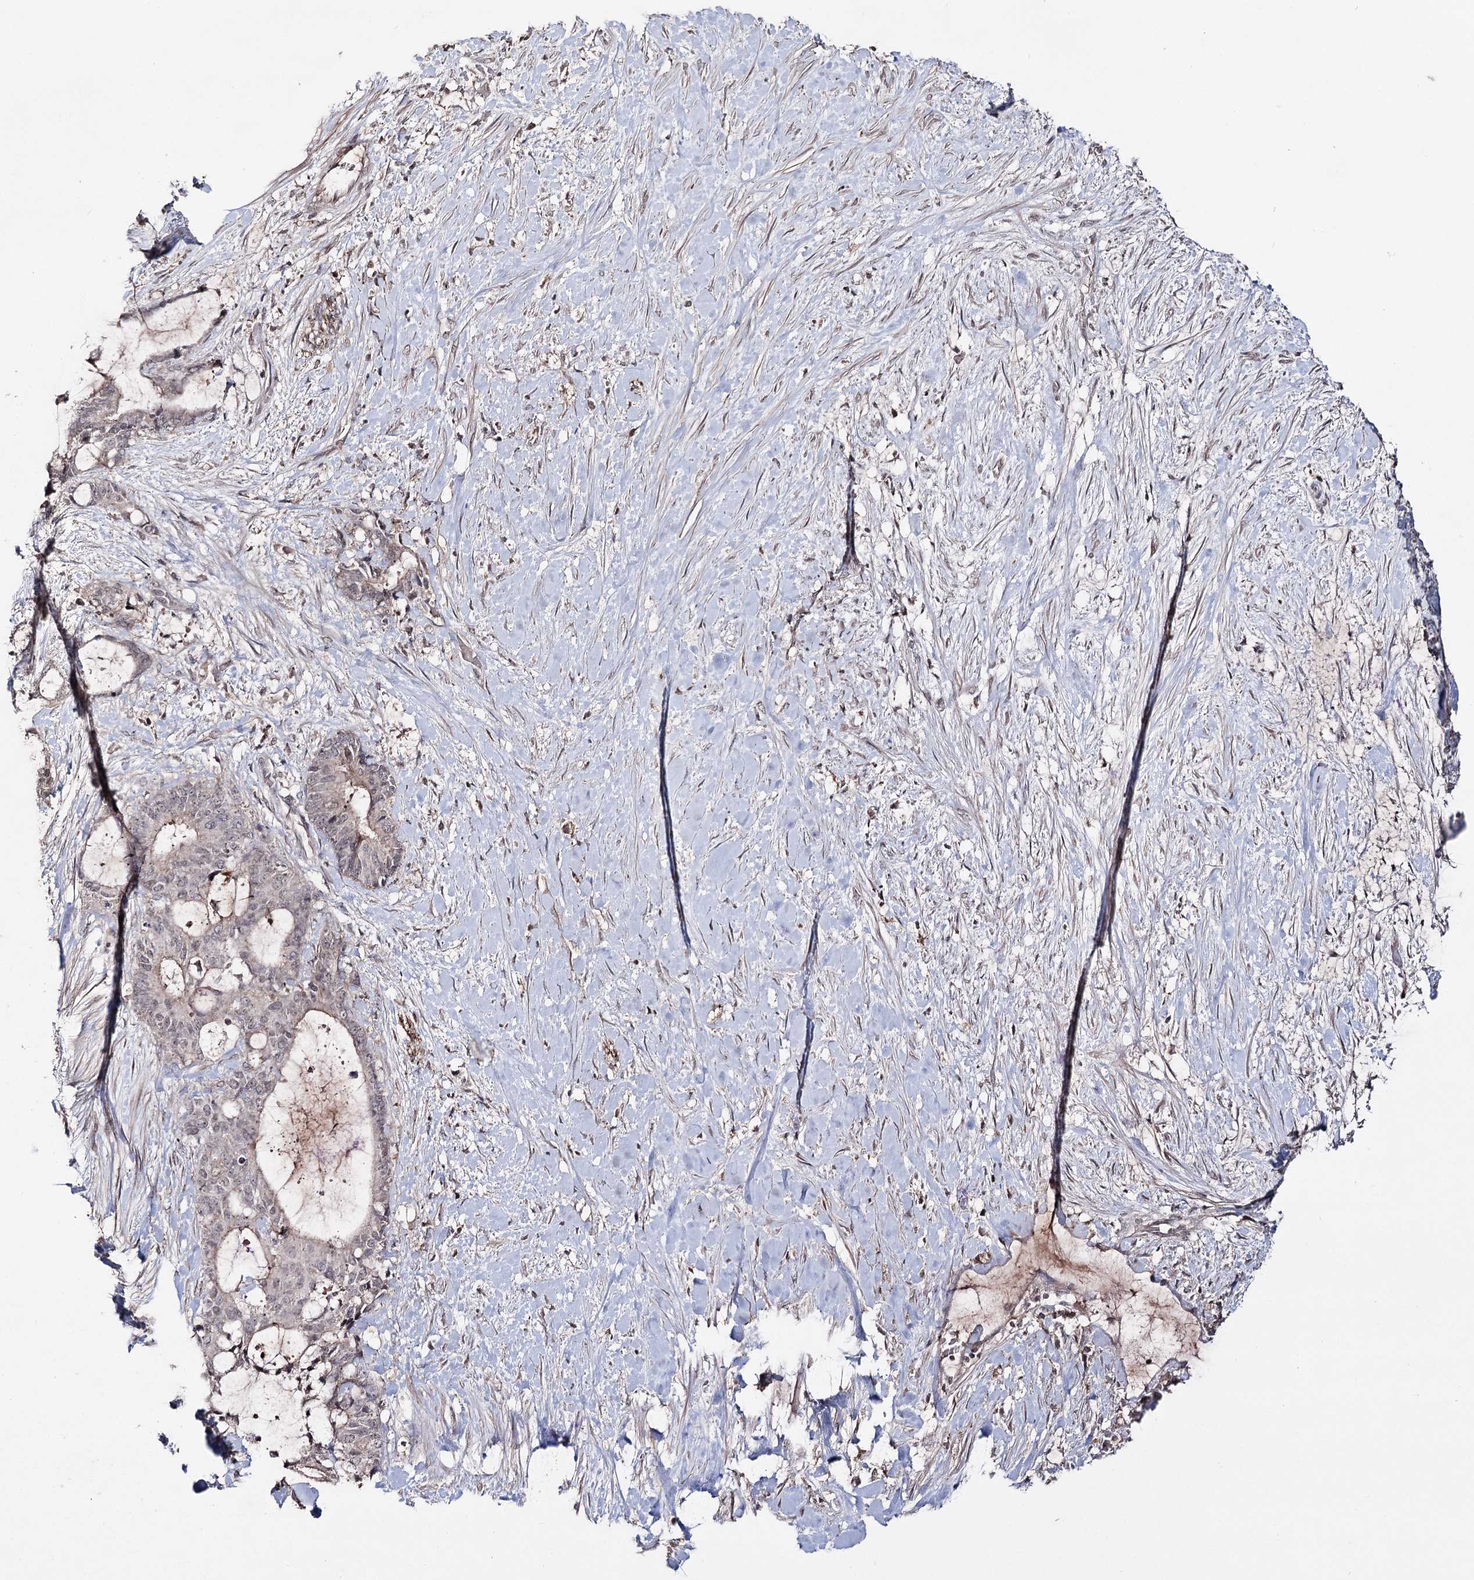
{"staining": {"intensity": "weak", "quantity": "<25%", "location": "cytoplasmic/membranous"}, "tissue": "liver cancer", "cell_type": "Tumor cells", "image_type": "cancer", "snomed": [{"axis": "morphology", "description": "Normal tissue, NOS"}, {"axis": "morphology", "description": "Cholangiocarcinoma"}, {"axis": "topography", "description": "Liver"}, {"axis": "topography", "description": "Peripheral nerve tissue"}], "caption": "Immunohistochemical staining of liver cholangiocarcinoma exhibits no significant positivity in tumor cells.", "gene": "SYNGR3", "patient": {"sex": "female", "age": 73}}